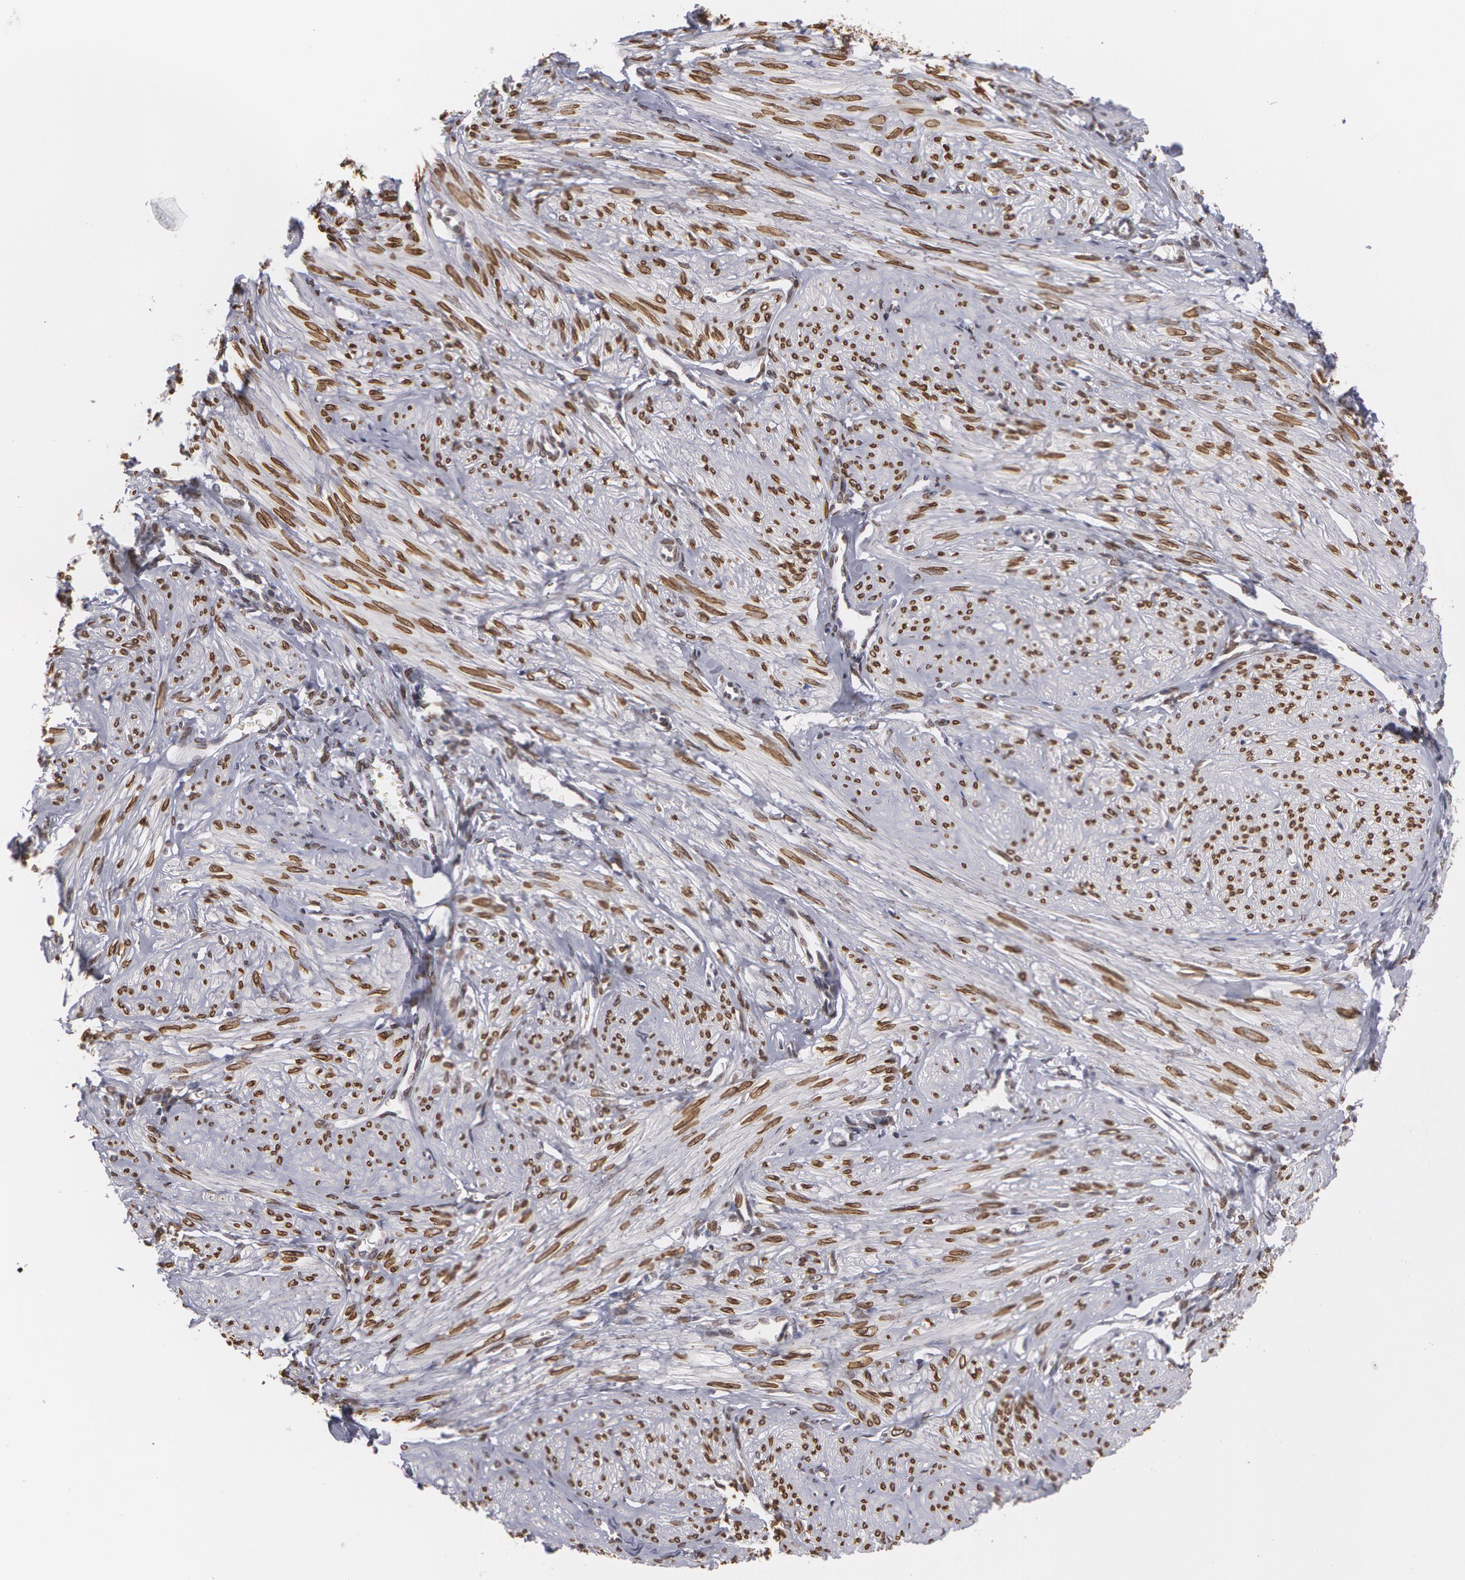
{"staining": {"intensity": "moderate", "quantity": ">75%", "location": "cytoplasmic/membranous,nuclear"}, "tissue": "smooth muscle", "cell_type": "Smooth muscle cells", "image_type": "normal", "snomed": [{"axis": "morphology", "description": "Normal tissue, NOS"}, {"axis": "topography", "description": "Uterus"}], "caption": "Protein staining of unremarkable smooth muscle displays moderate cytoplasmic/membranous,nuclear staining in approximately >75% of smooth muscle cells. The protein of interest is shown in brown color, while the nuclei are stained blue.", "gene": "EMD", "patient": {"sex": "female", "age": 45}}